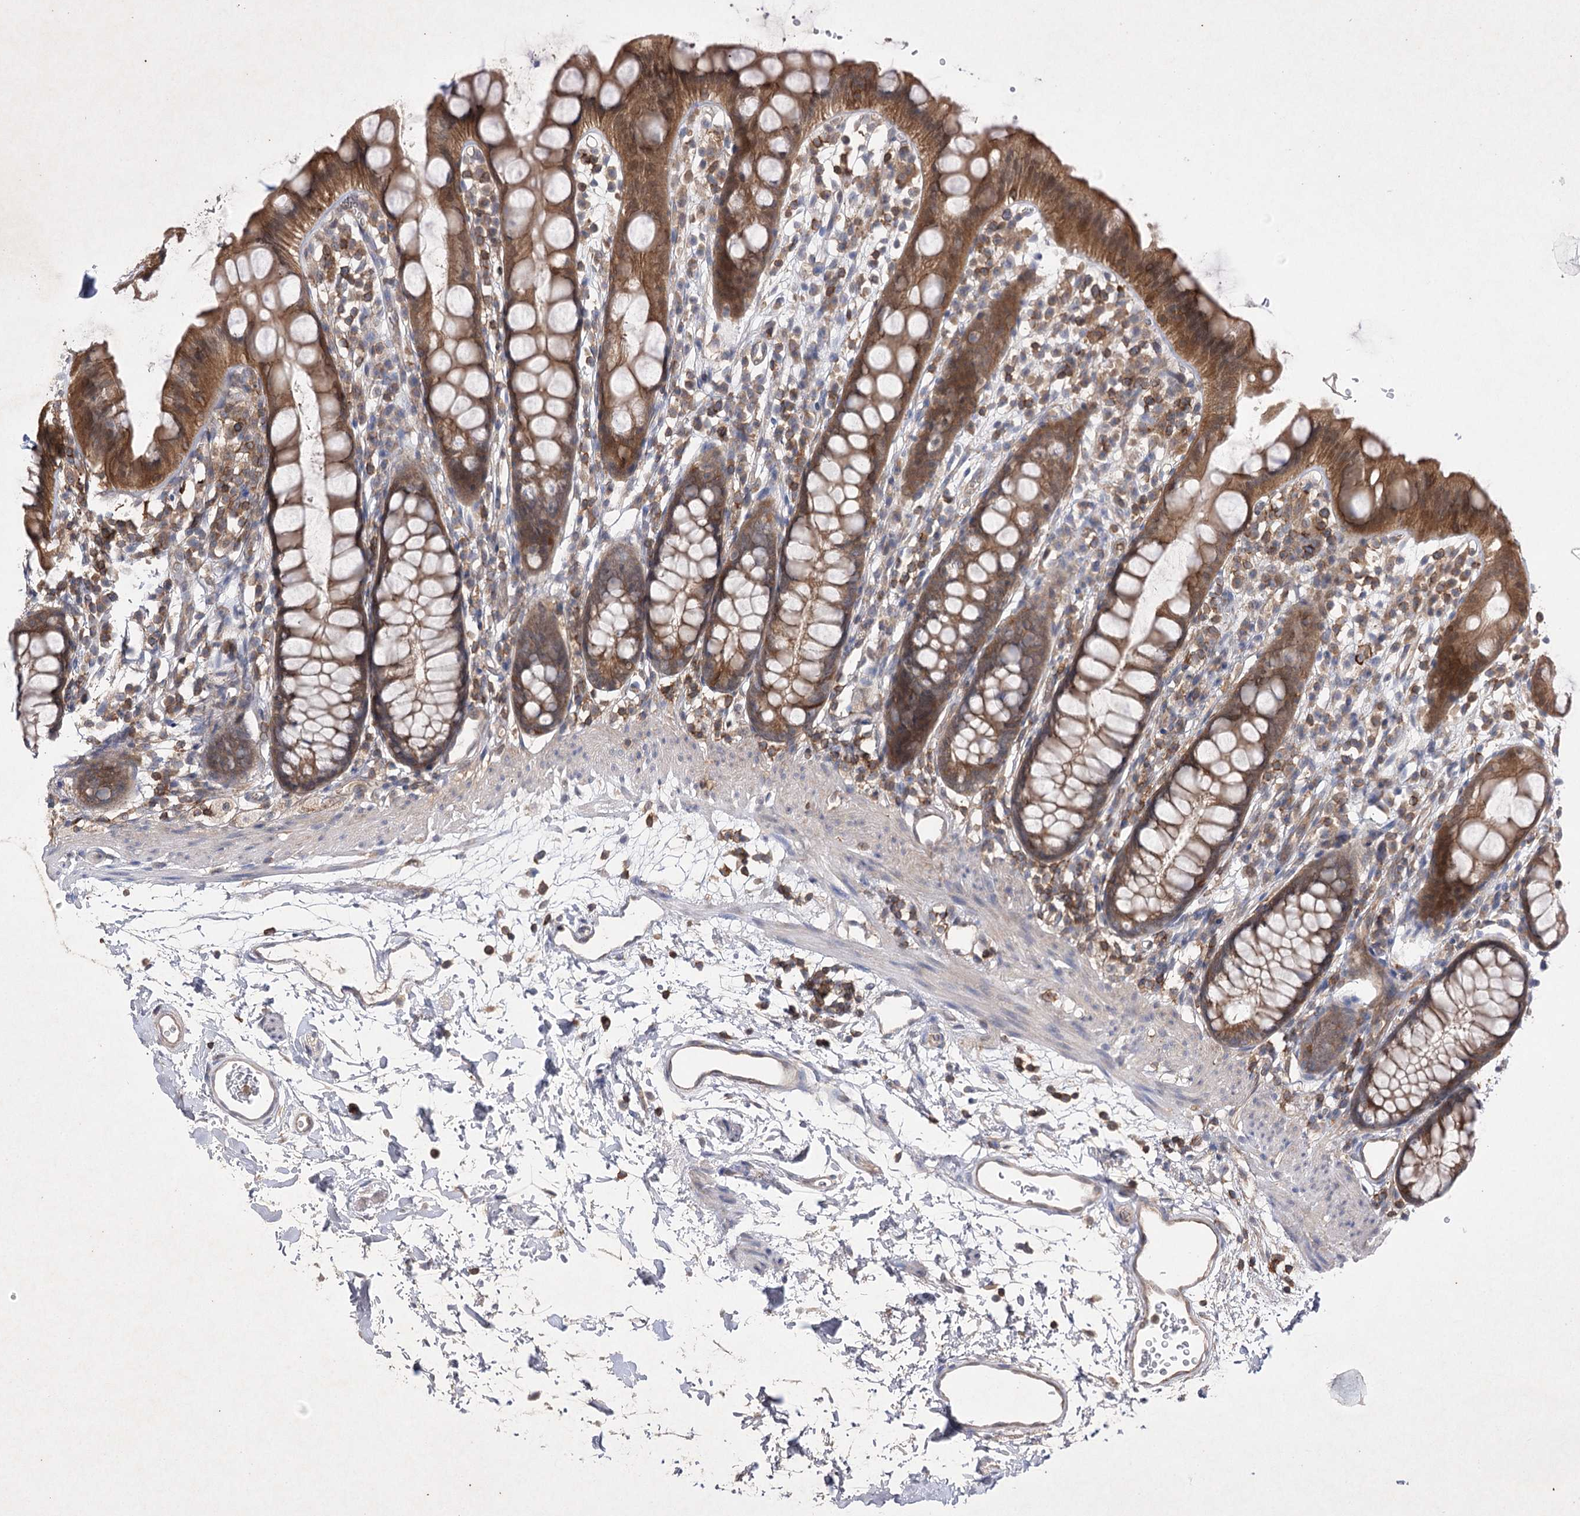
{"staining": {"intensity": "moderate", "quantity": ">75%", "location": "cytoplasmic/membranous"}, "tissue": "rectum", "cell_type": "Glandular cells", "image_type": "normal", "snomed": [{"axis": "morphology", "description": "Normal tissue, NOS"}, {"axis": "topography", "description": "Rectum"}], "caption": "Moderate cytoplasmic/membranous protein expression is present in approximately >75% of glandular cells in rectum. The staining was performed using DAB (3,3'-diaminobenzidine) to visualize the protein expression in brown, while the nuclei were stained in blue with hematoxylin (Magnification: 20x).", "gene": "BCR", "patient": {"sex": "female", "age": 65}}